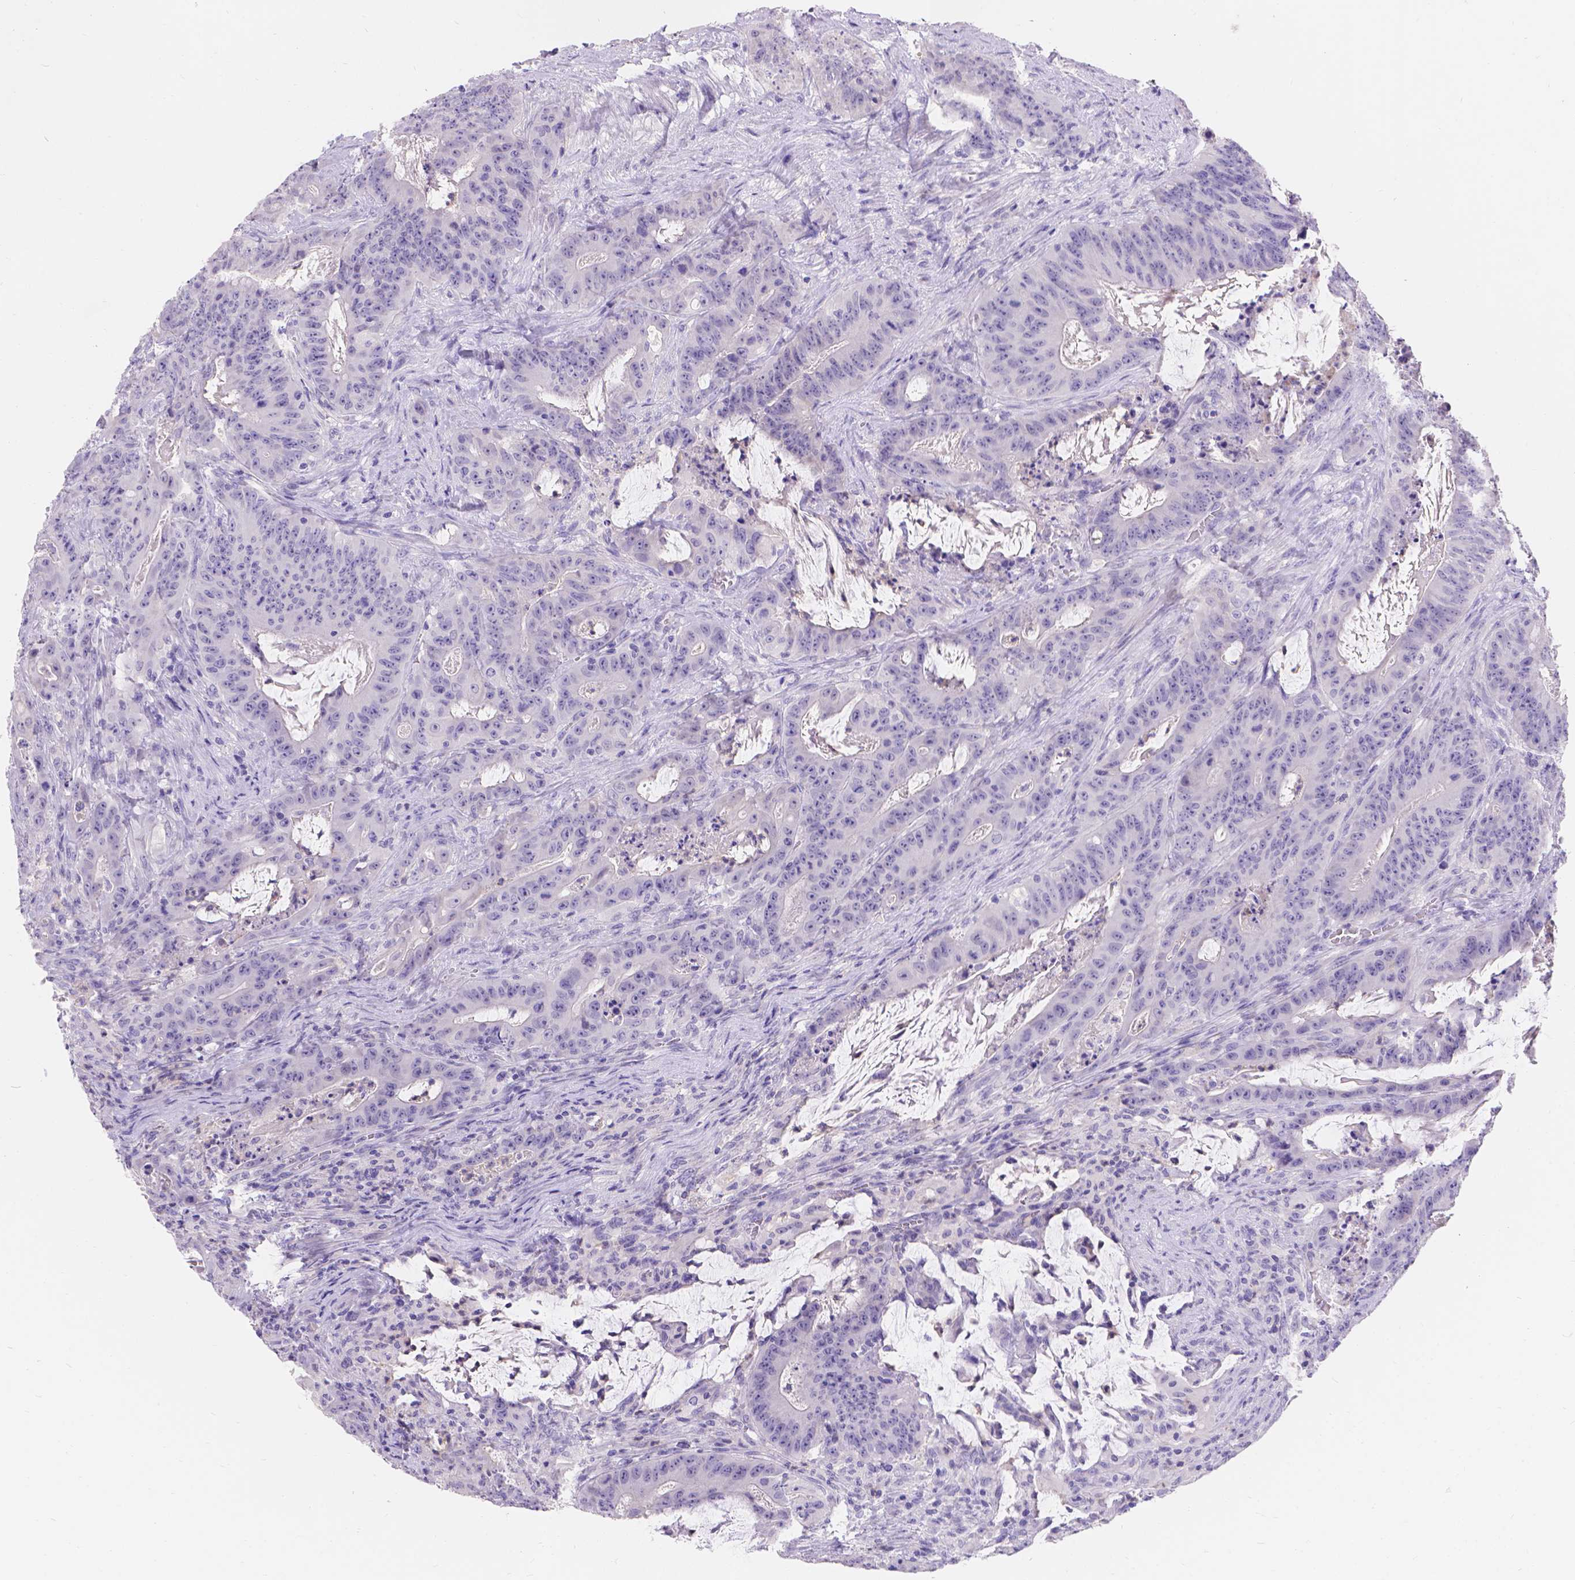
{"staining": {"intensity": "negative", "quantity": "none", "location": "none"}, "tissue": "colorectal cancer", "cell_type": "Tumor cells", "image_type": "cancer", "snomed": [{"axis": "morphology", "description": "Adenocarcinoma, NOS"}, {"axis": "topography", "description": "Colon"}], "caption": "An image of colorectal adenocarcinoma stained for a protein shows no brown staining in tumor cells. (Brightfield microscopy of DAB IHC at high magnification).", "gene": "GNRHR", "patient": {"sex": "male", "age": 33}}